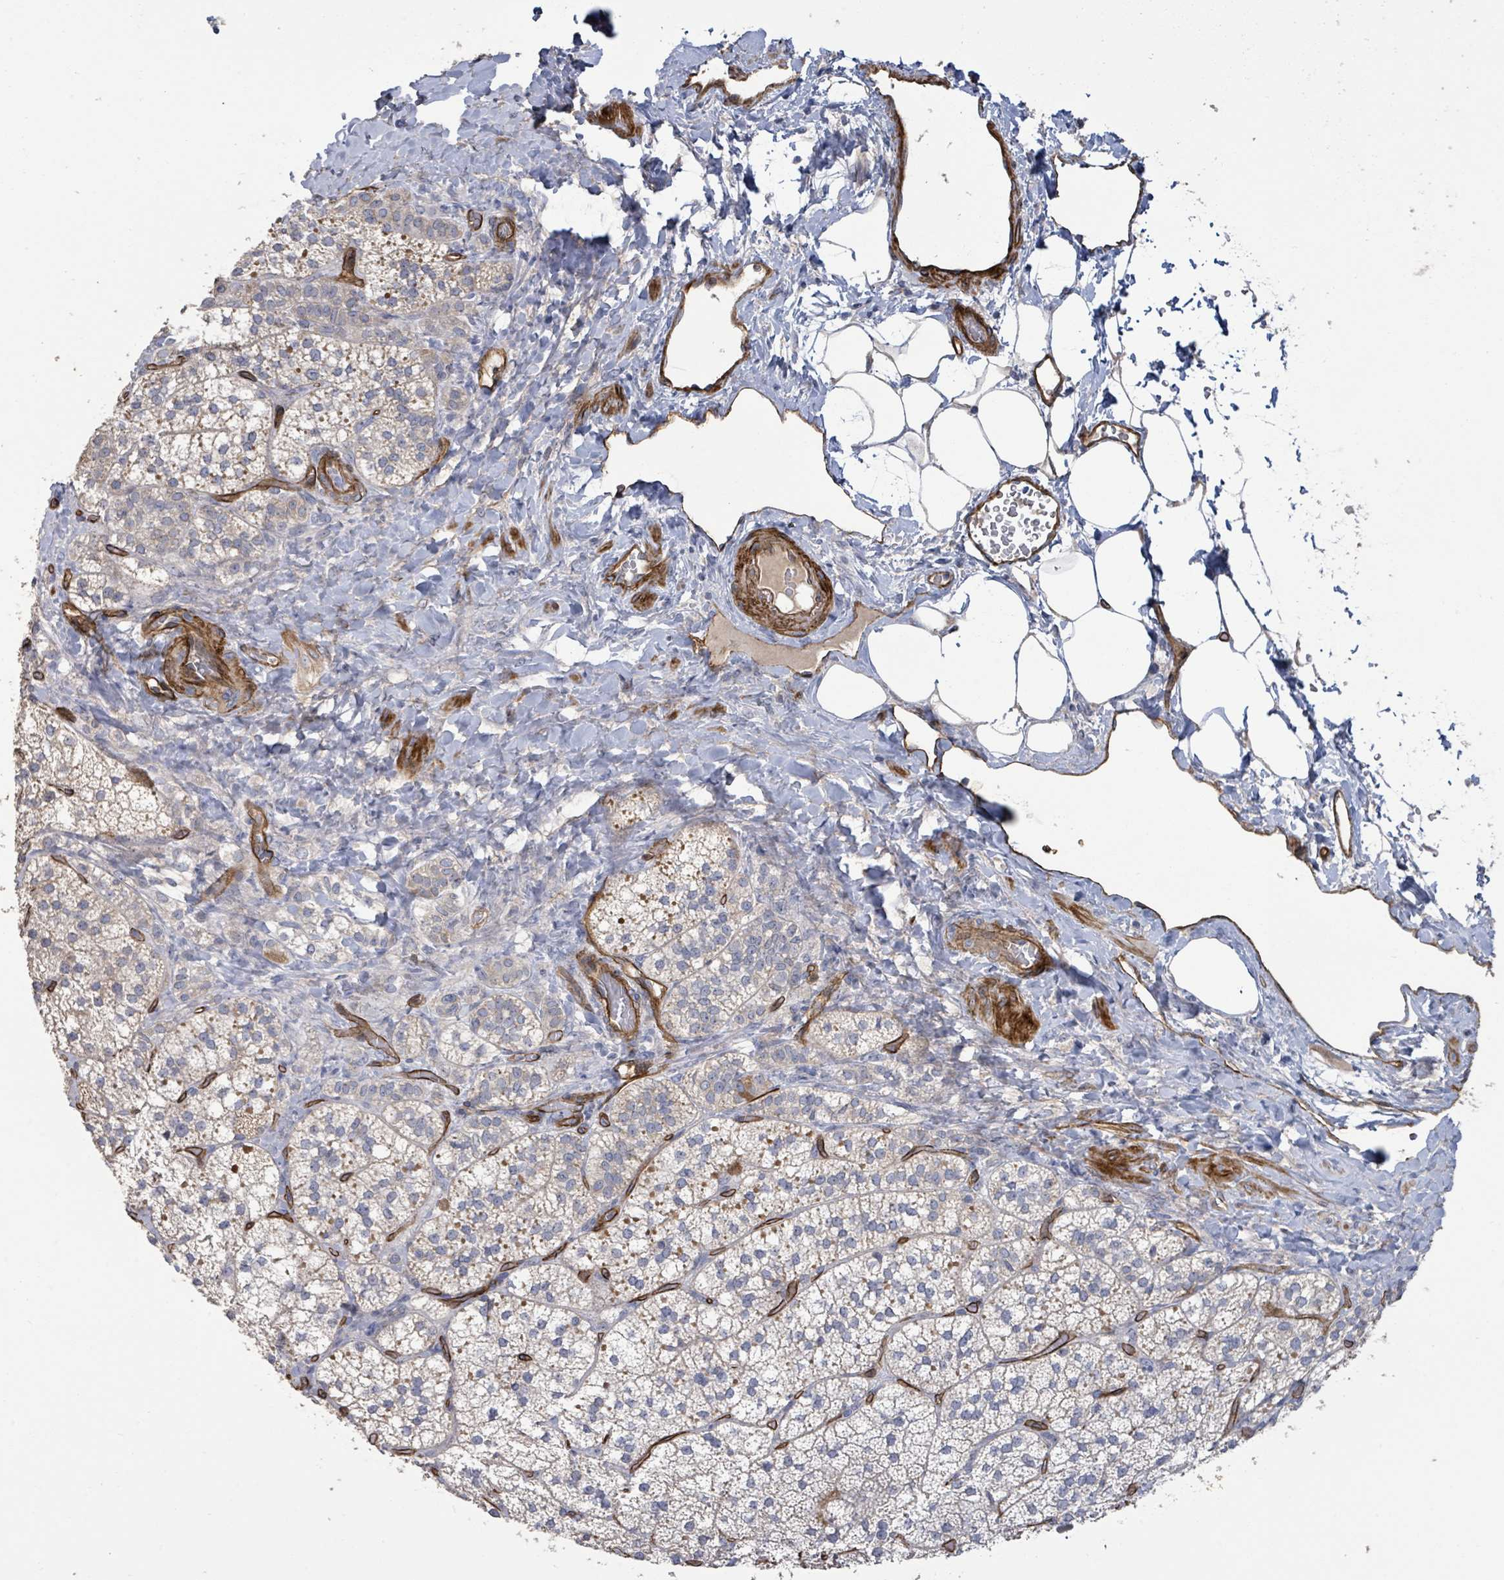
{"staining": {"intensity": "negative", "quantity": "none", "location": "none"}, "tissue": "adrenal gland", "cell_type": "Glandular cells", "image_type": "normal", "snomed": [{"axis": "morphology", "description": "Normal tissue, NOS"}, {"axis": "topography", "description": "Adrenal gland"}], "caption": "Glandular cells are negative for brown protein staining in normal adrenal gland.", "gene": "KANK3", "patient": {"sex": "male", "age": 53}}